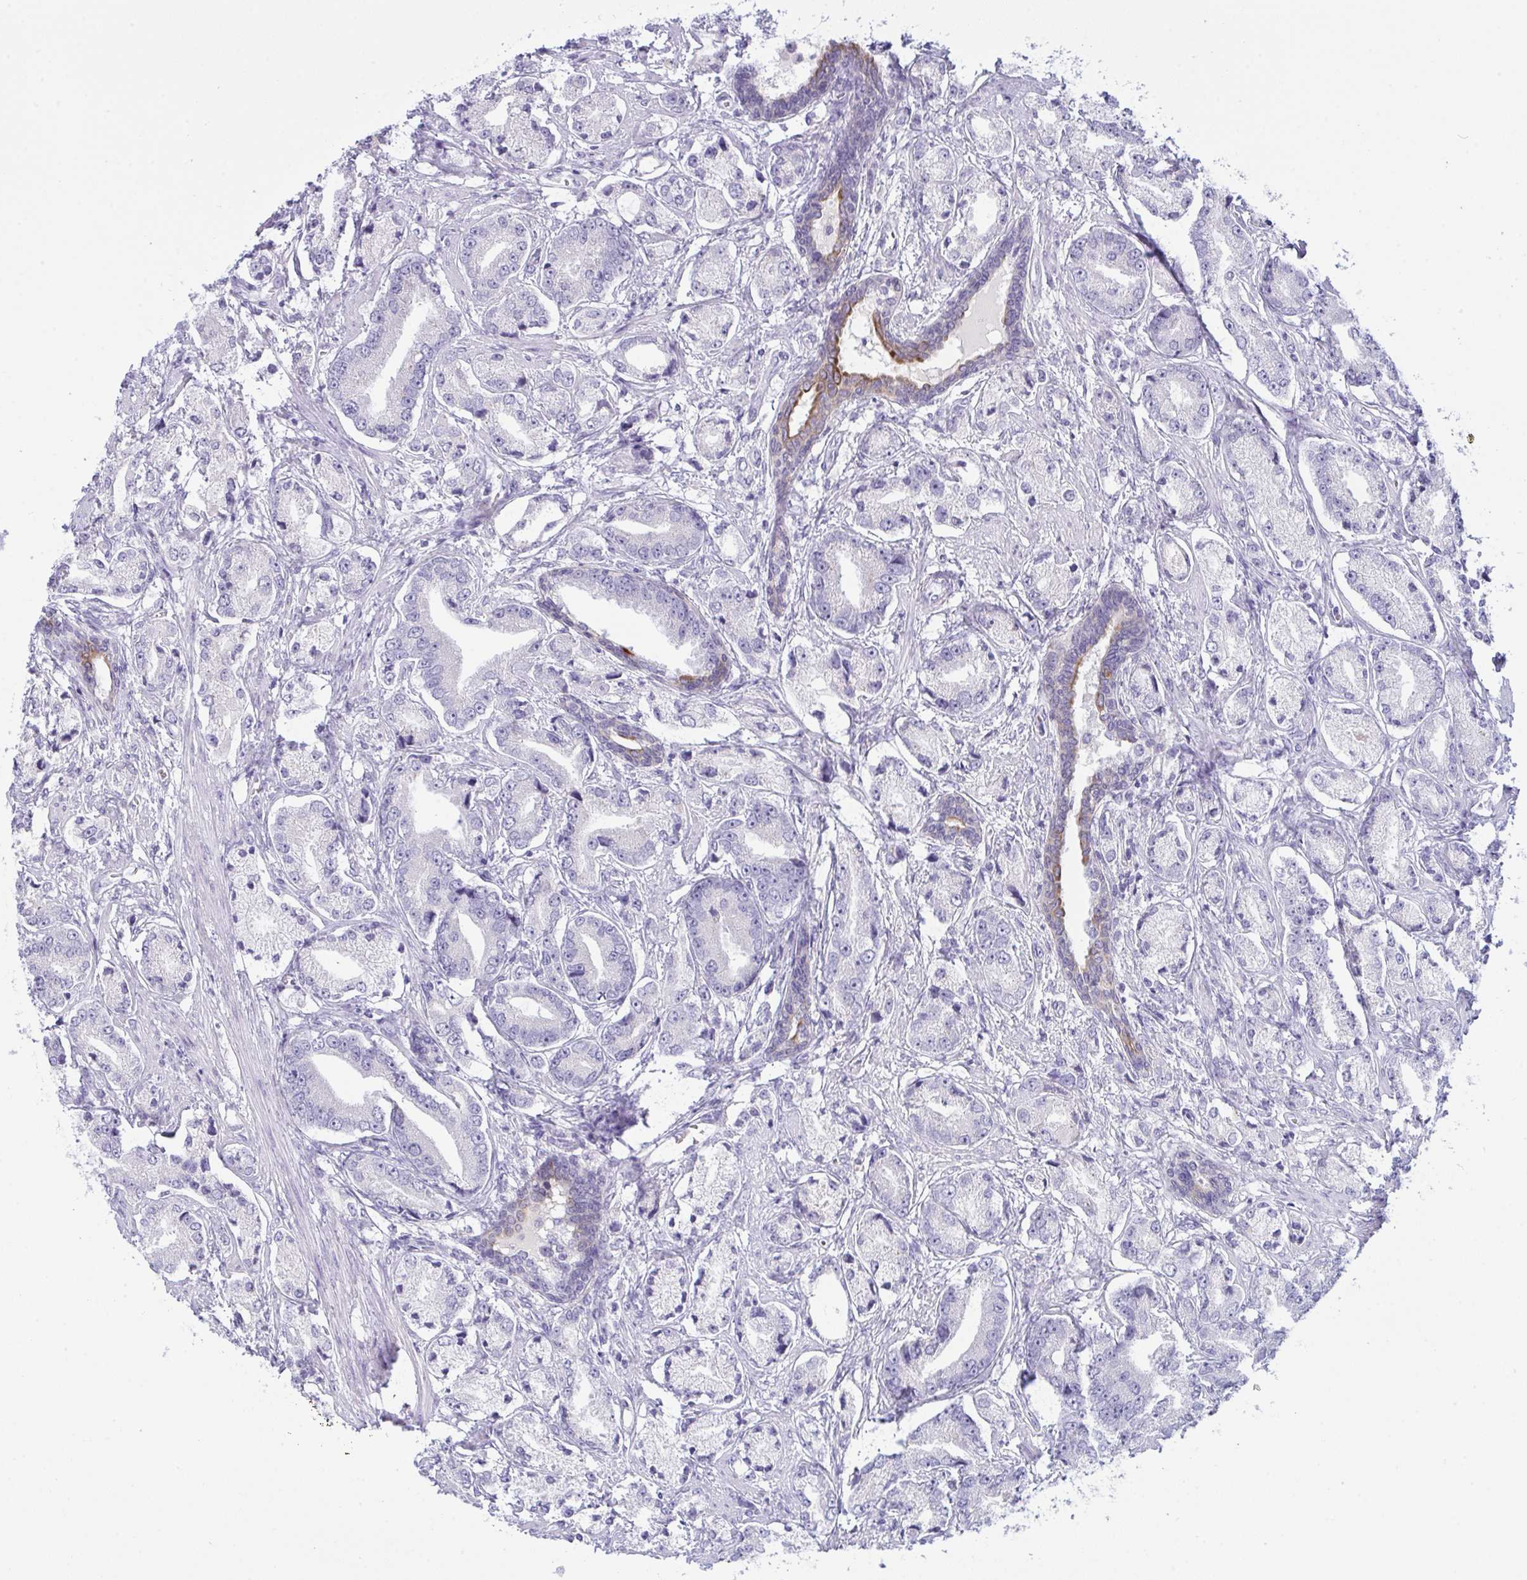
{"staining": {"intensity": "negative", "quantity": "none", "location": "none"}, "tissue": "prostate cancer", "cell_type": "Tumor cells", "image_type": "cancer", "snomed": [{"axis": "morphology", "description": "Adenocarcinoma, High grade"}, {"axis": "topography", "description": "Prostate and seminal vesicle, NOS"}], "caption": "Immunohistochemical staining of human prostate adenocarcinoma (high-grade) reveals no significant expression in tumor cells.", "gene": "TENT5D", "patient": {"sex": "male", "age": 61}}